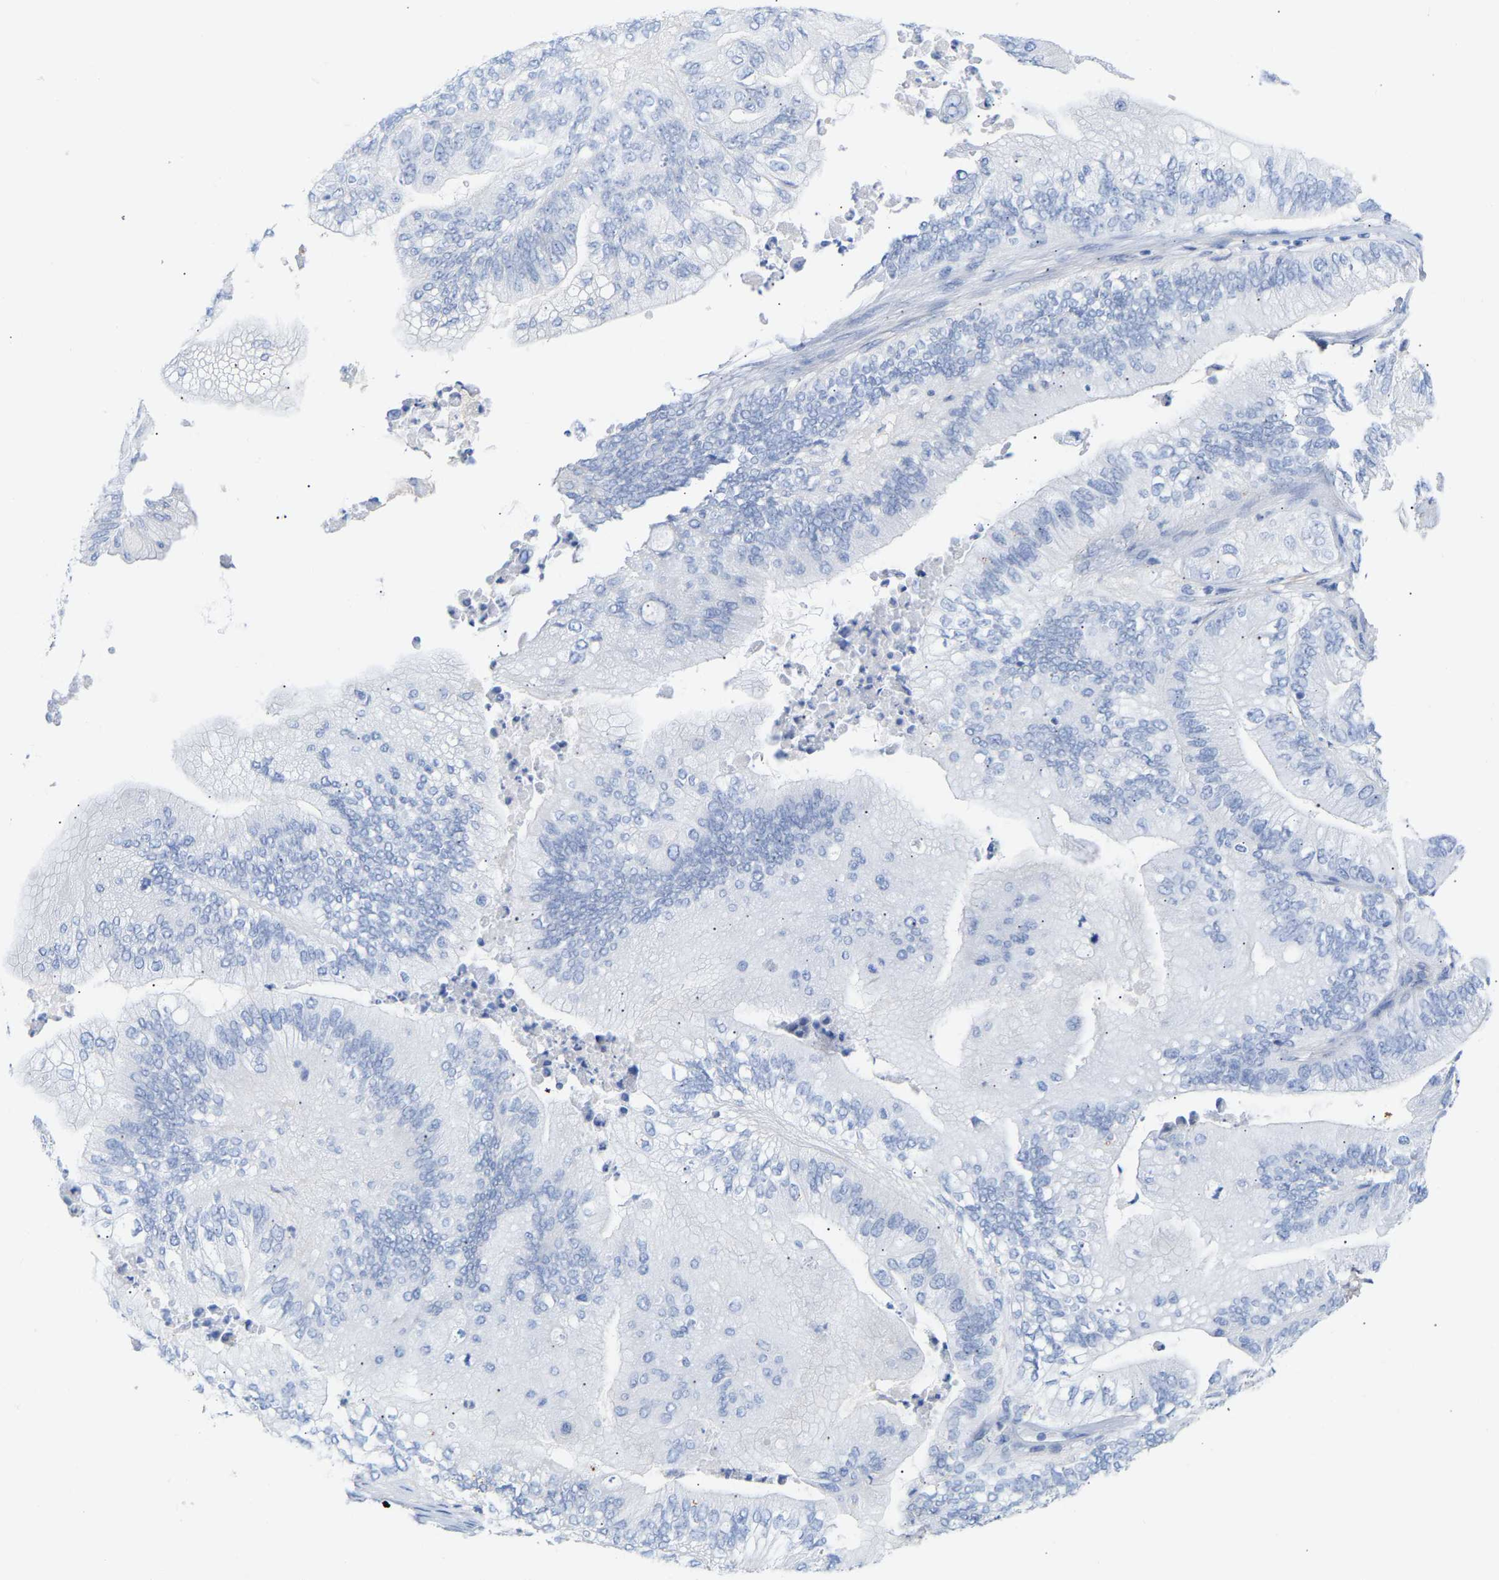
{"staining": {"intensity": "negative", "quantity": "none", "location": "none"}, "tissue": "ovarian cancer", "cell_type": "Tumor cells", "image_type": "cancer", "snomed": [{"axis": "morphology", "description": "Cystadenocarcinoma, mucinous, NOS"}, {"axis": "topography", "description": "Ovary"}], "caption": "IHC of mucinous cystadenocarcinoma (ovarian) displays no staining in tumor cells.", "gene": "AMPH", "patient": {"sex": "female", "age": 61}}